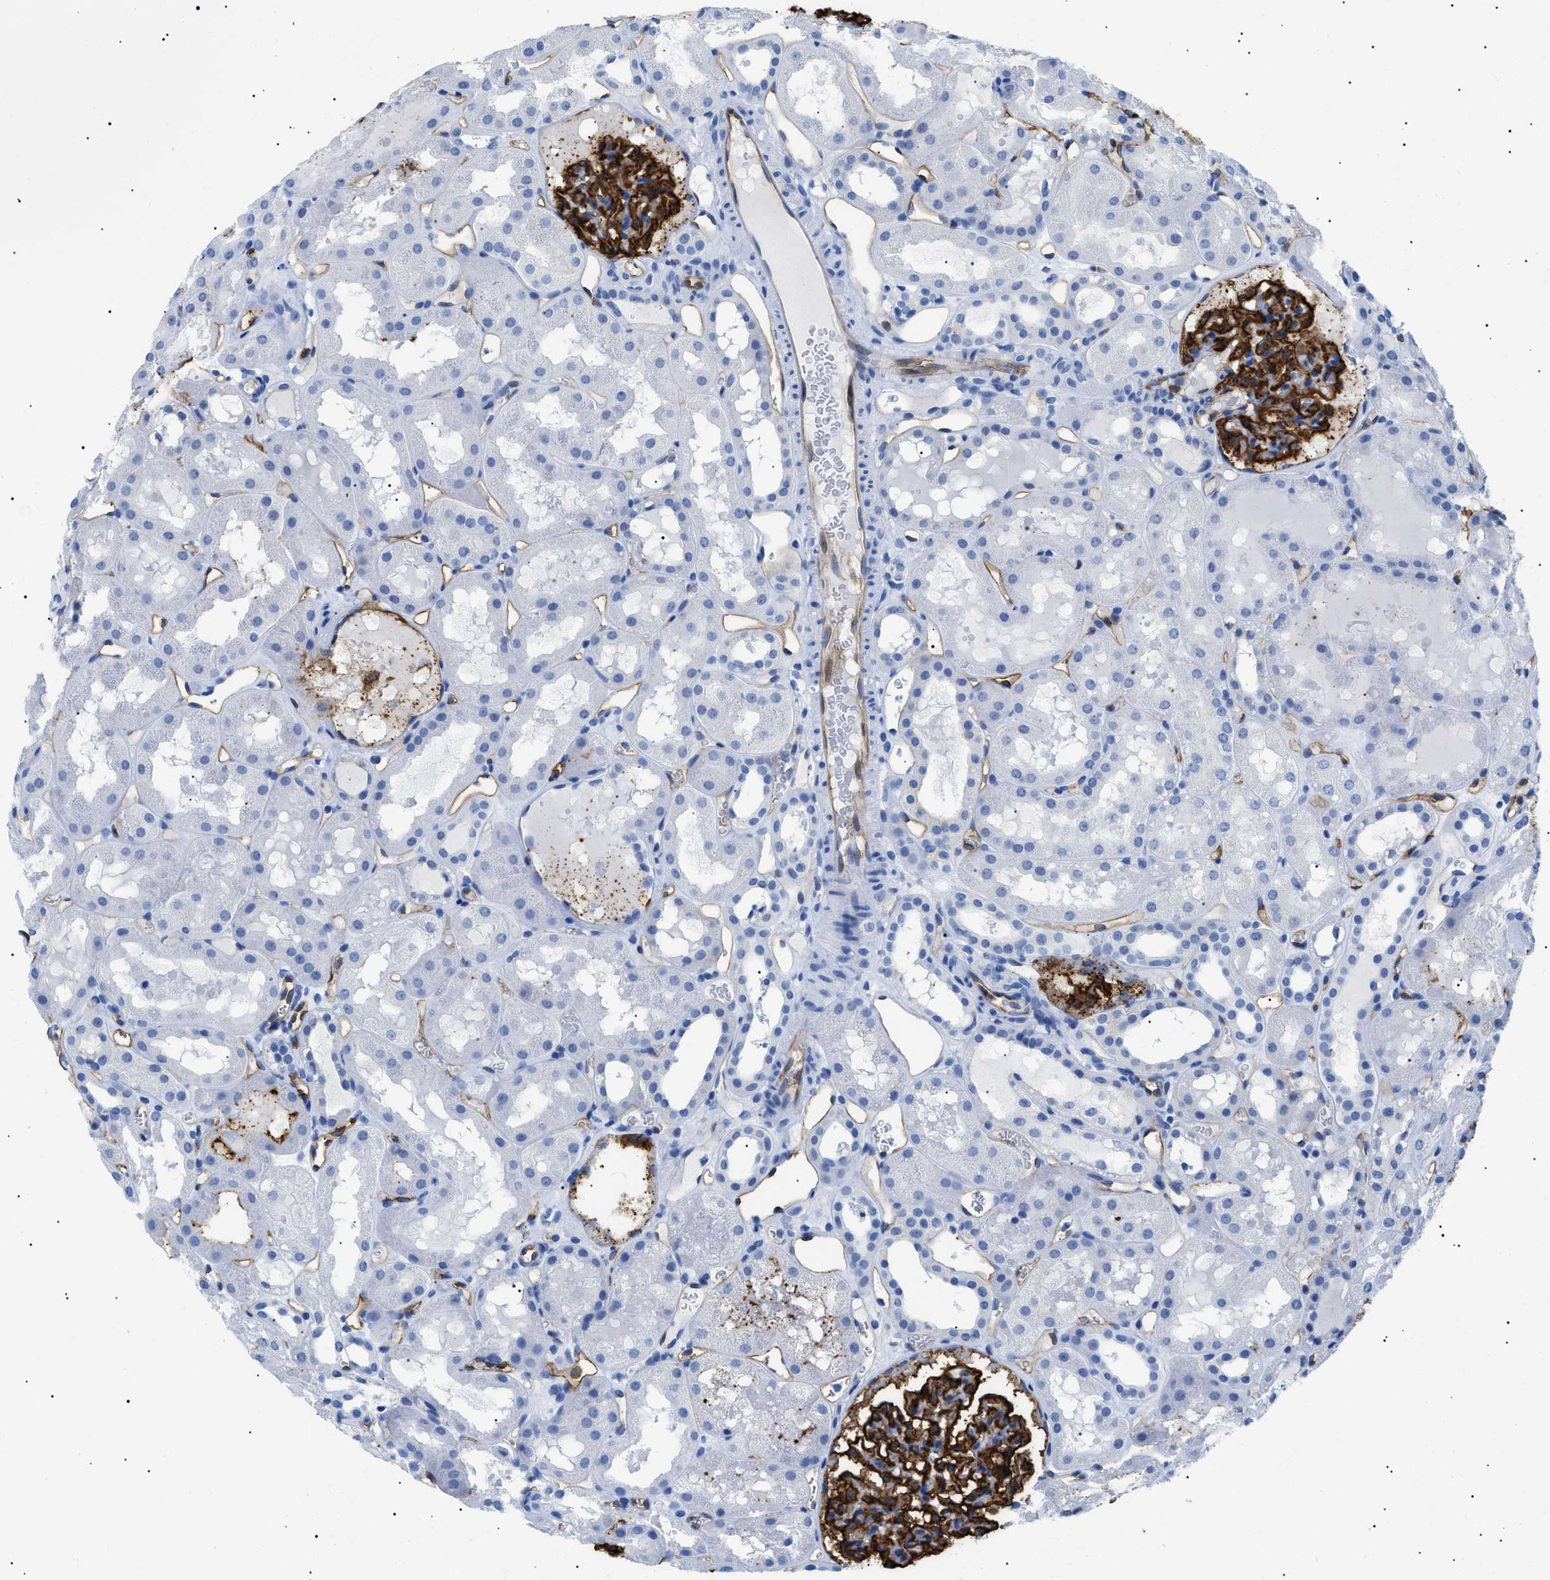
{"staining": {"intensity": "strong", "quantity": ">75%", "location": "cytoplasmic/membranous"}, "tissue": "kidney", "cell_type": "Cells in glomeruli", "image_type": "normal", "snomed": [{"axis": "morphology", "description": "Normal tissue, NOS"}, {"axis": "topography", "description": "Kidney"}, {"axis": "topography", "description": "Urinary bladder"}], "caption": "This histopathology image reveals immunohistochemistry (IHC) staining of unremarkable kidney, with high strong cytoplasmic/membranous staining in approximately >75% of cells in glomeruli.", "gene": "PODXL", "patient": {"sex": "male", "age": 16}}